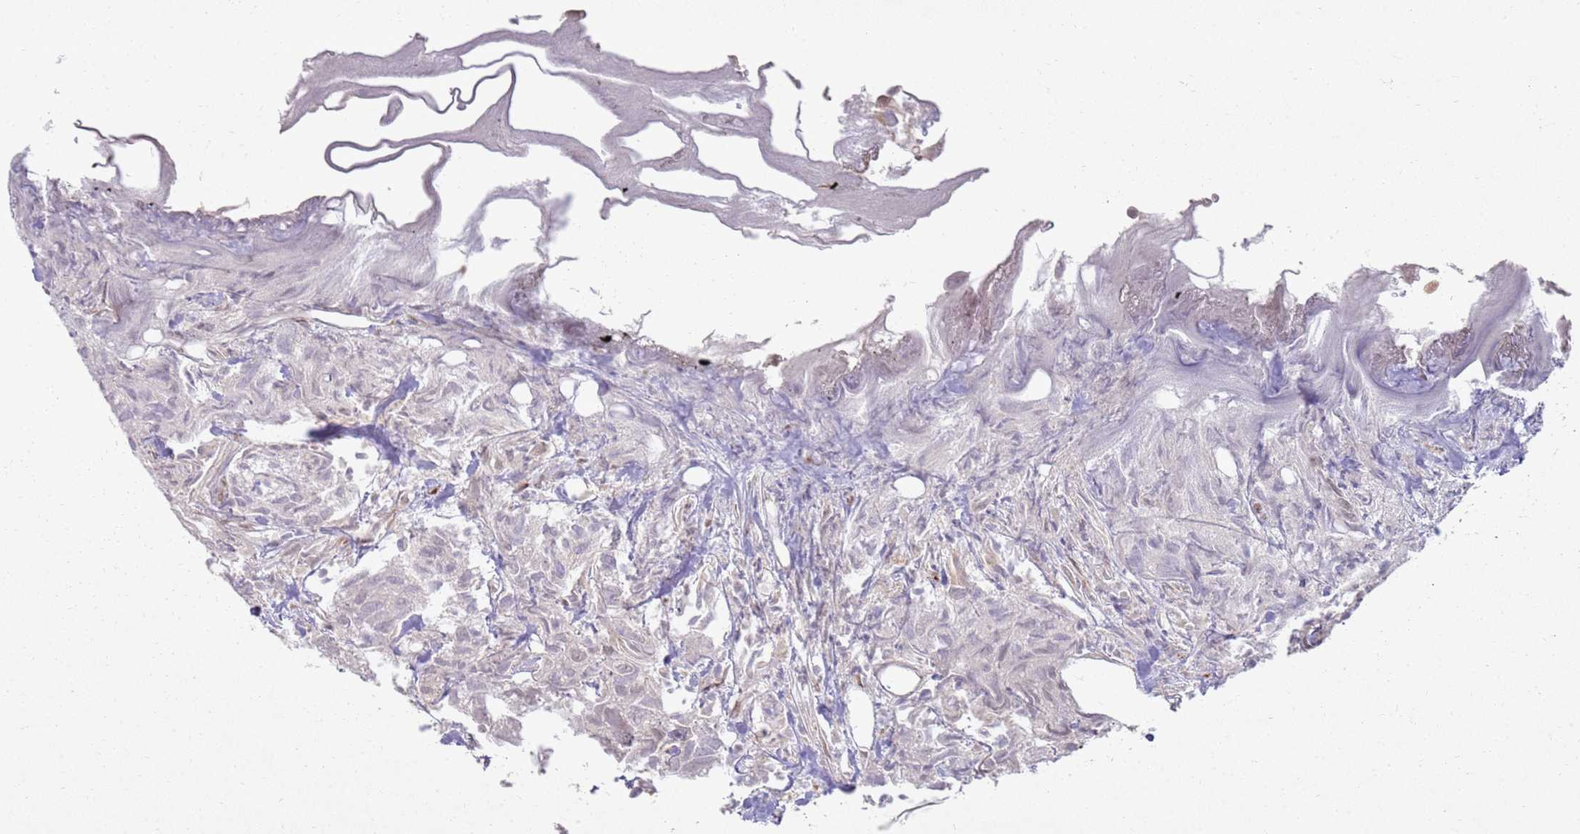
{"staining": {"intensity": "negative", "quantity": "none", "location": "none"}, "tissue": "urothelial cancer", "cell_type": "Tumor cells", "image_type": "cancer", "snomed": [{"axis": "morphology", "description": "Urothelial carcinoma, High grade"}, {"axis": "topography", "description": "Urinary bladder"}], "caption": "Urothelial cancer was stained to show a protein in brown. There is no significant expression in tumor cells.", "gene": "KLHL36", "patient": {"sex": "female", "age": 75}}